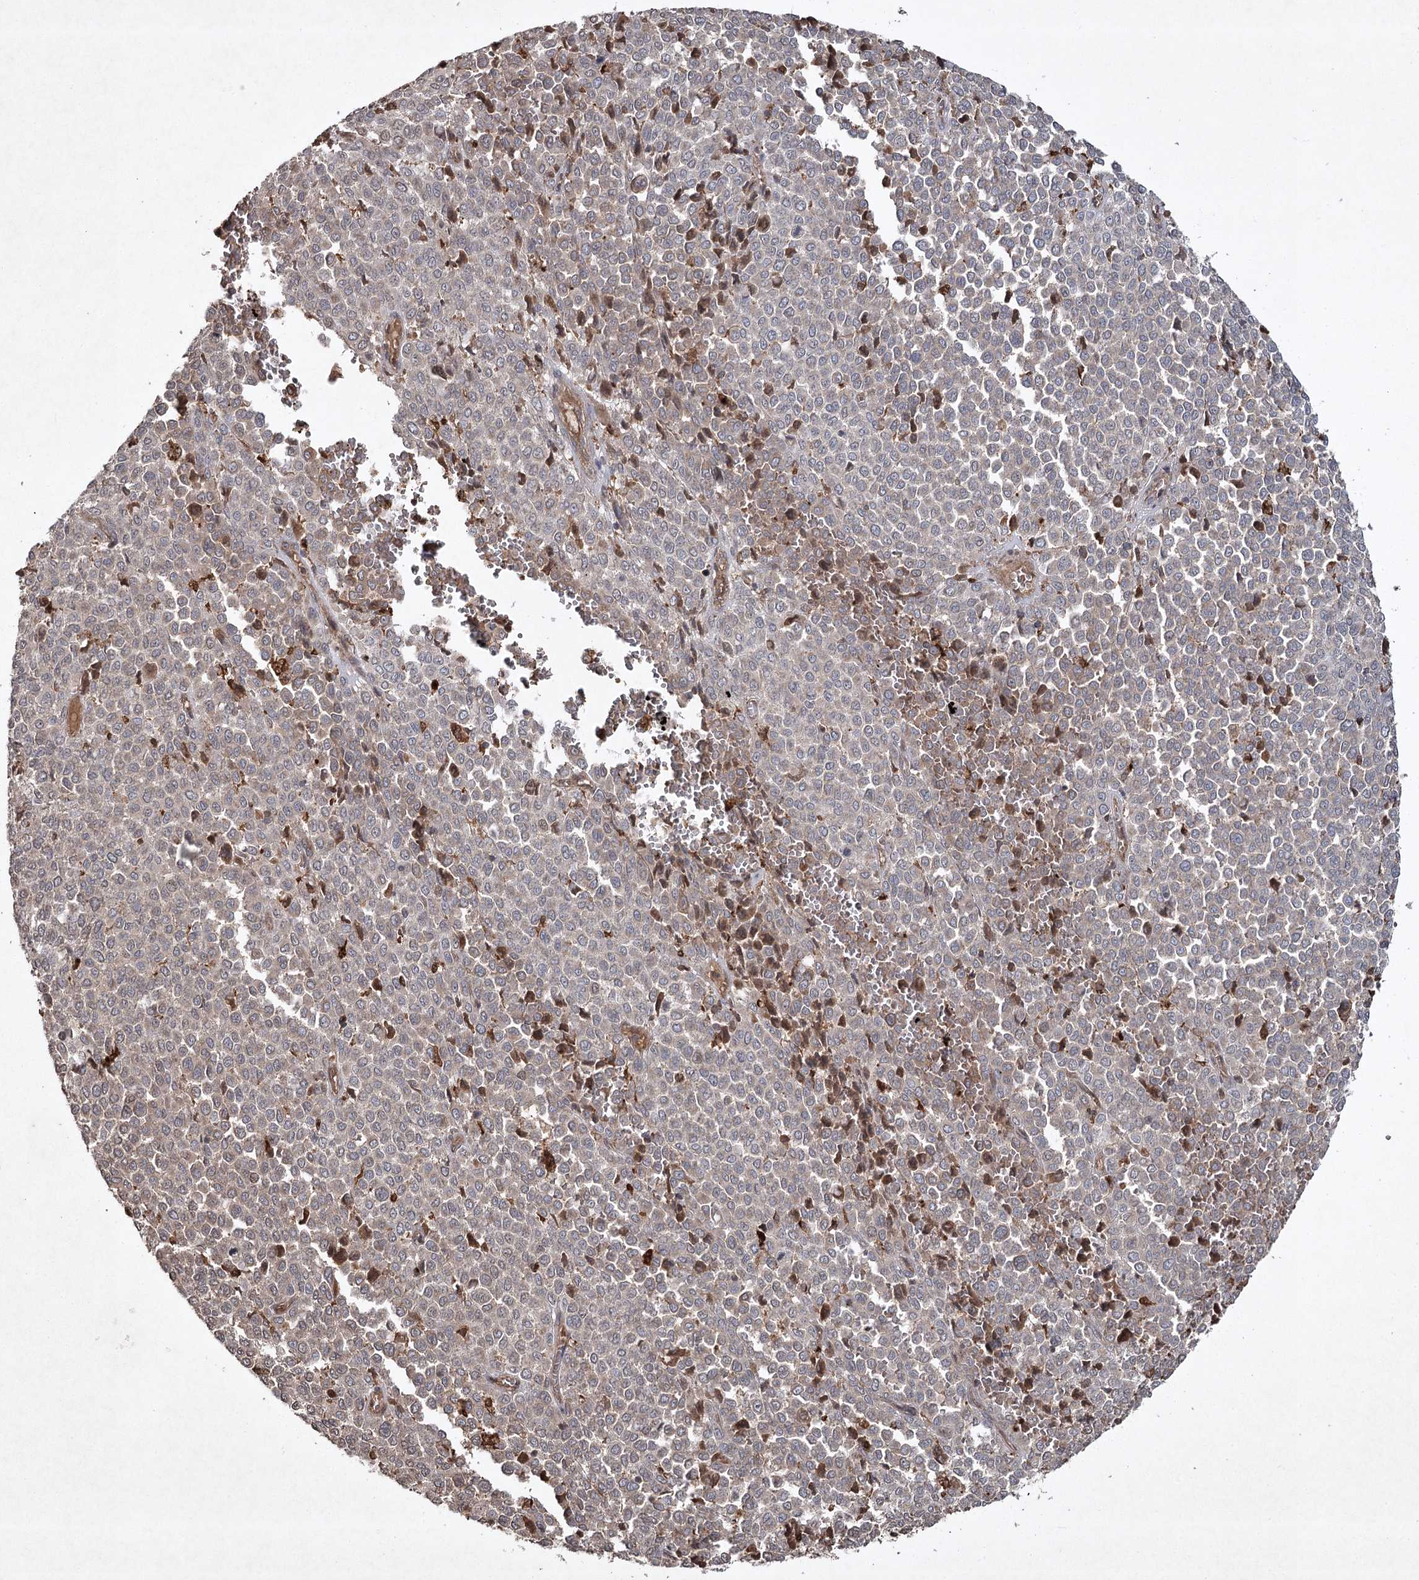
{"staining": {"intensity": "weak", "quantity": "<25%", "location": "cytoplasmic/membranous"}, "tissue": "melanoma", "cell_type": "Tumor cells", "image_type": "cancer", "snomed": [{"axis": "morphology", "description": "Malignant melanoma, Metastatic site"}, {"axis": "topography", "description": "Pancreas"}], "caption": "IHC of human malignant melanoma (metastatic site) shows no positivity in tumor cells.", "gene": "CYP2B6", "patient": {"sex": "female", "age": 30}}